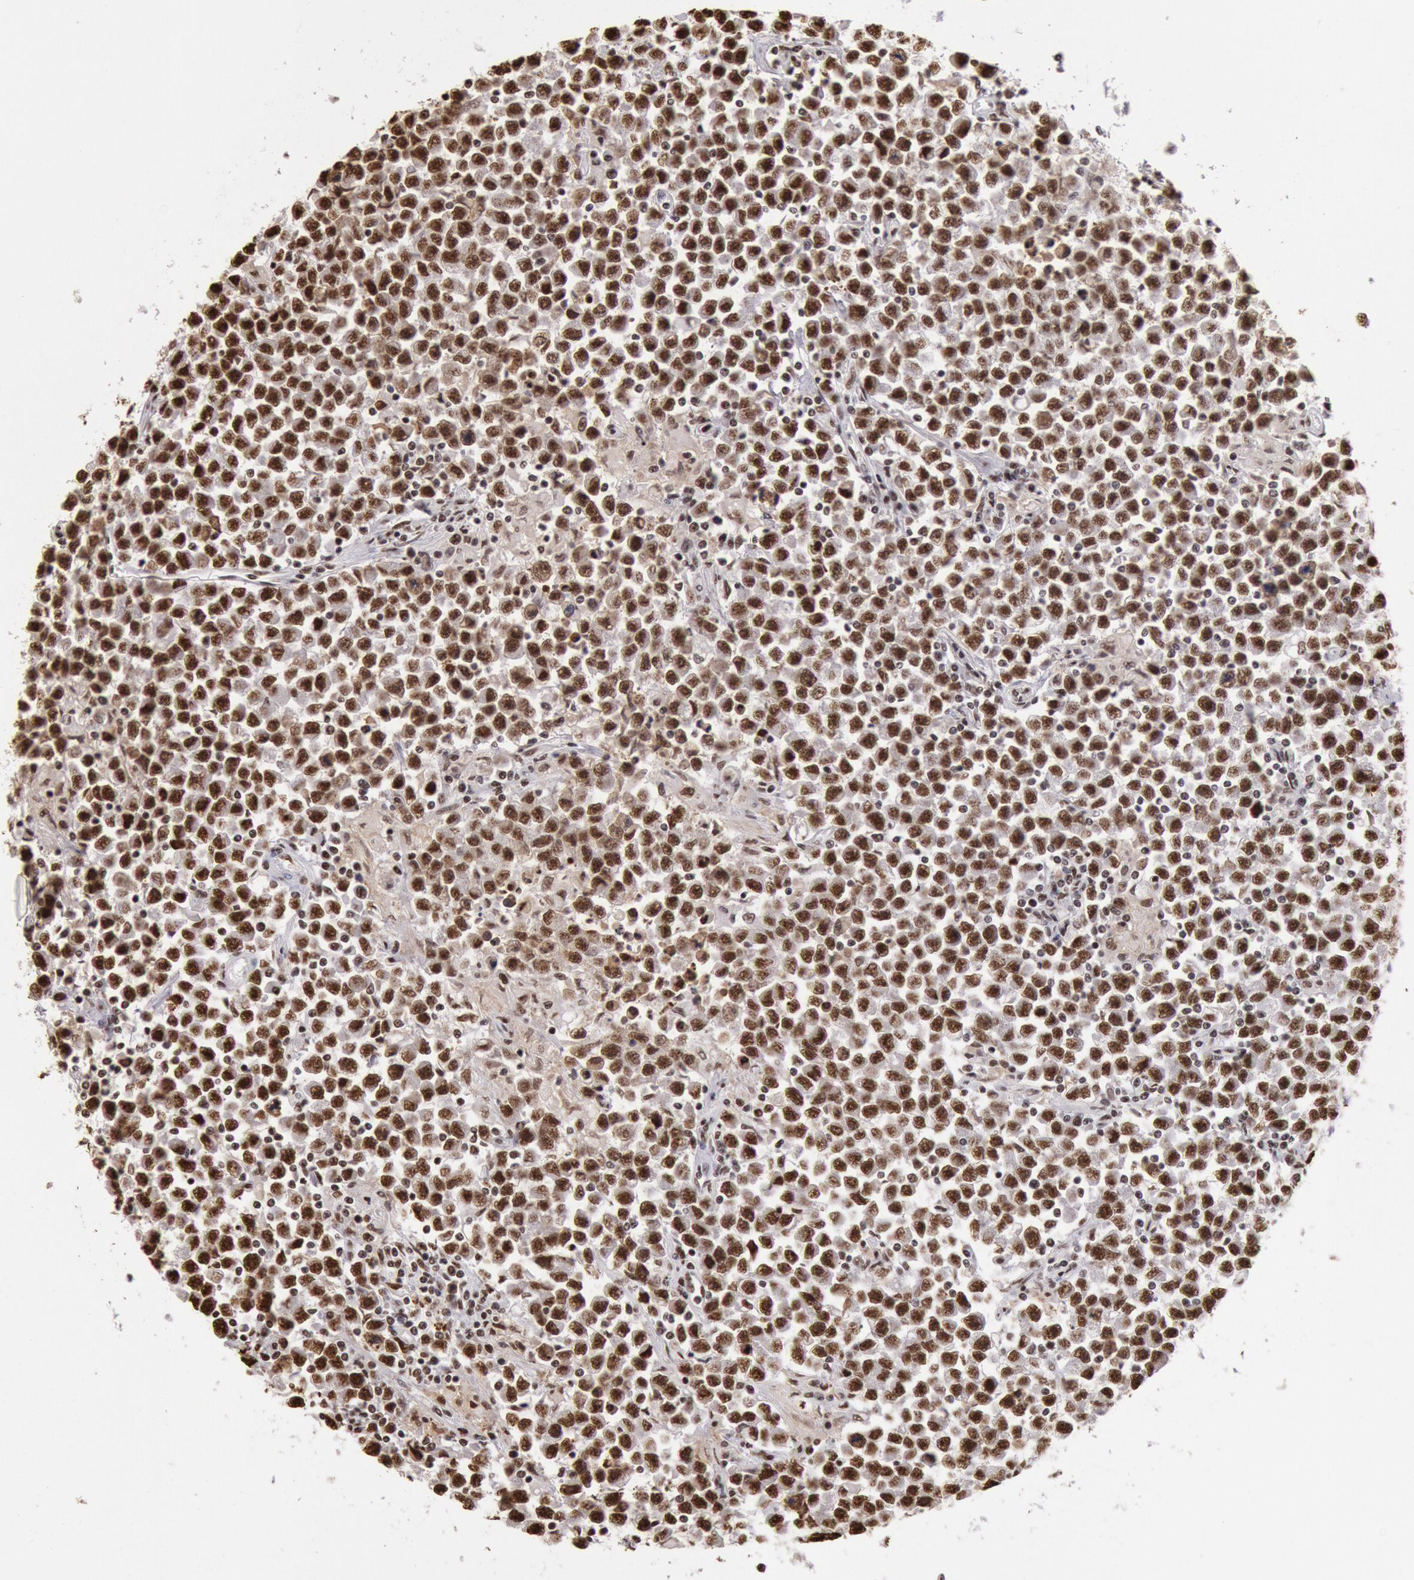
{"staining": {"intensity": "strong", "quantity": ">75%", "location": "nuclear"}, "tissue": "testis cancer", "cell_type": "Tumor cells", "image_type": "cancer", "snomed": [{"axis": "morphology", "description": "Seminoma, NOS"}, {"axis": "topography", "description": "Testis"}], "caption": "There is high levels of strong nuclear positivity in tumor cells of testis seminoma, as demonstrated by immunohistochemical staining (brown color).", "gene": "SNRPD3", "patient": {"sex": "male", "age": 33}}